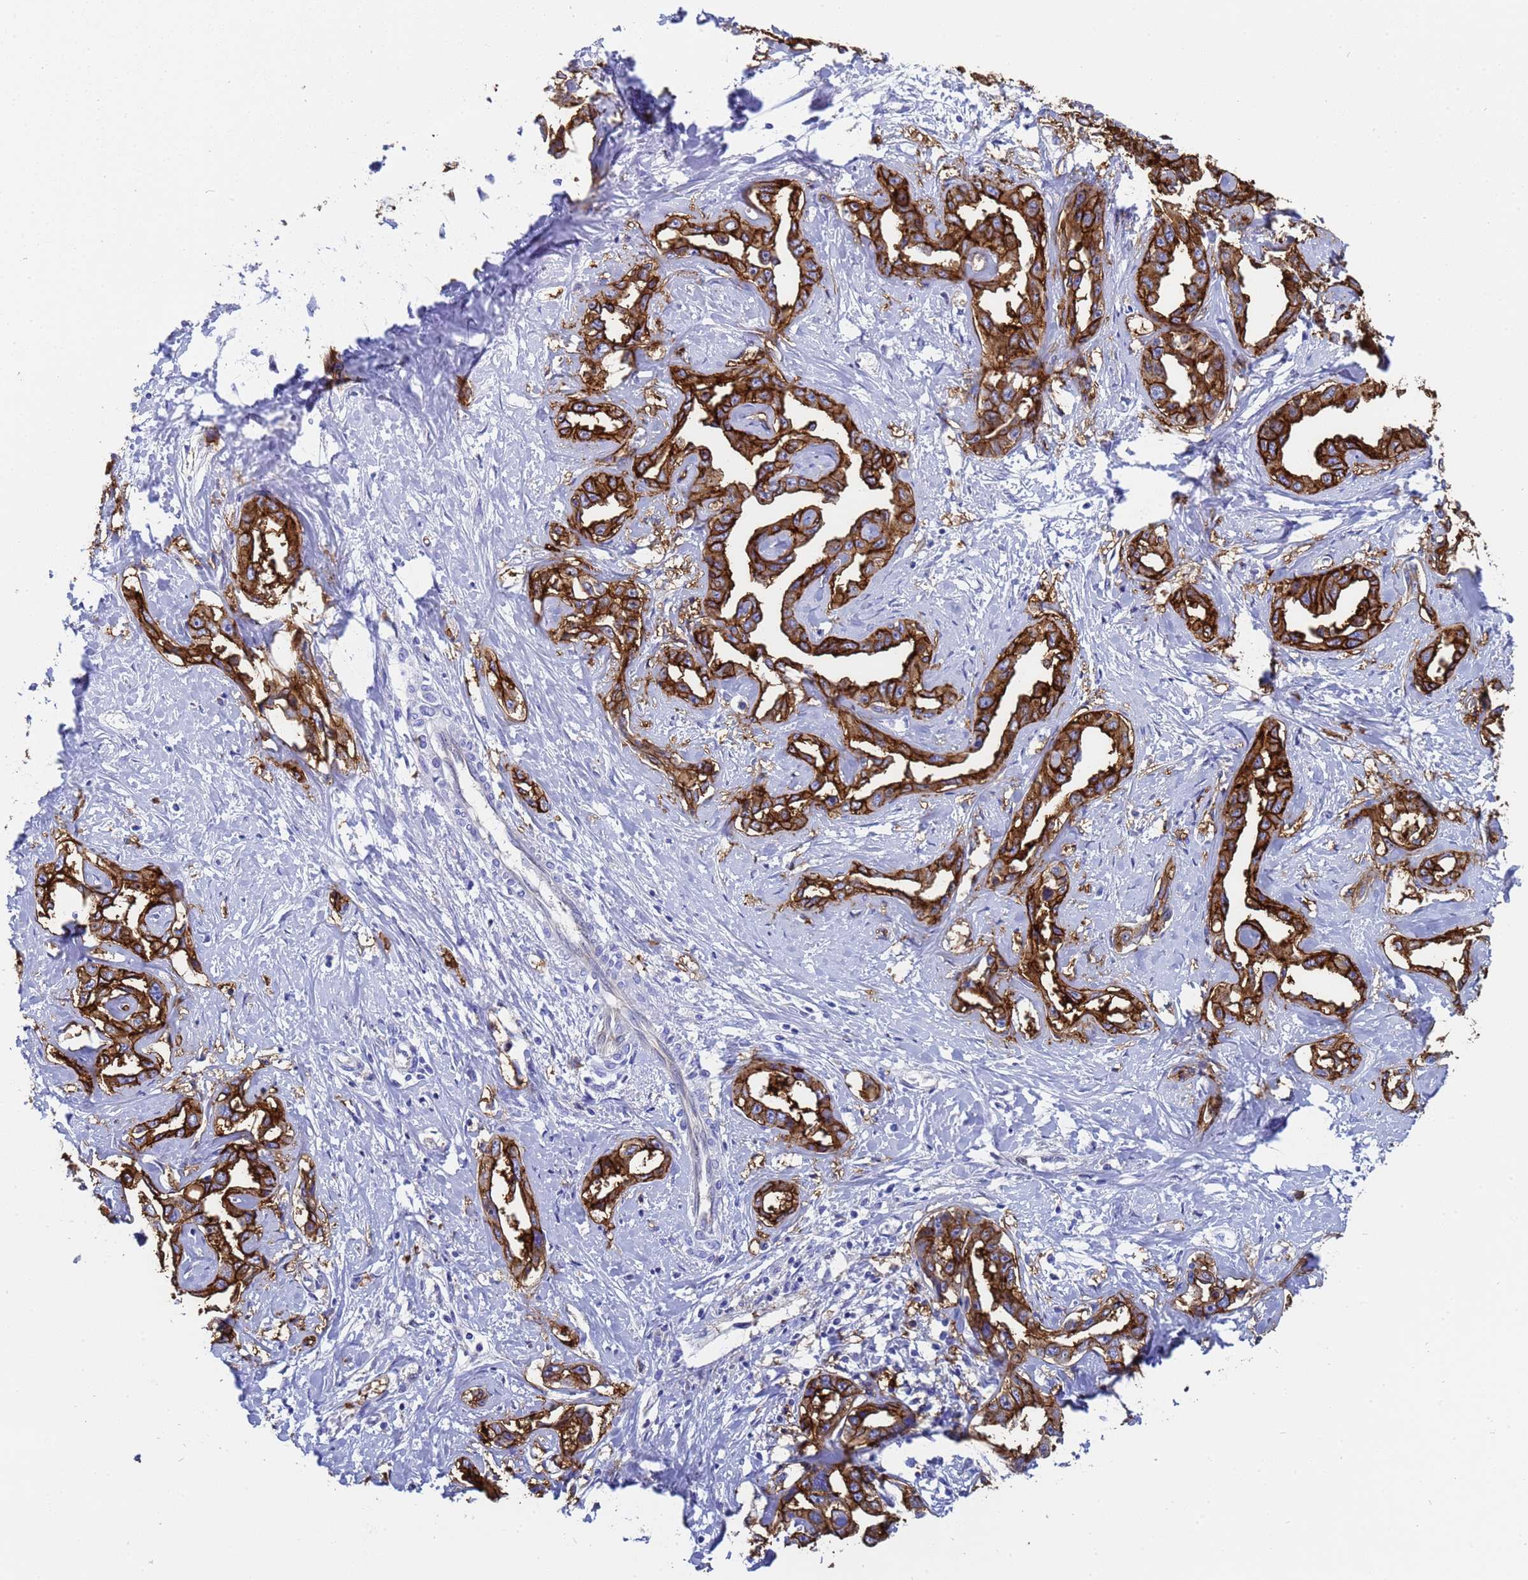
{"staining": {"intensity": "strong", "quantity": ">75%", "location": "cytoplasmic/membranous"}, "tissue": "liver cancer", "cell_type": "Tumor cells", "image_type": "cancer", "snomed": [{"axis": "morphology", "description": "Cholangiocarcinoma"}, {"axis": "topography", "description": "Liver"}], "caption": "IHC staining of liver cholangiocarcinoma, which demonstrates high levels of strong cytoplasmic/membranous positivity in about >75% of tumor cells indicating strong cytoplasmic/membranous protein expression. The staining was performed using DAB (brown) for protein detection and nuclei were counterstained in hematoxylin (blue).", "gene": "TM4SF4", "patient": {"sex": "male", "age": 59}}